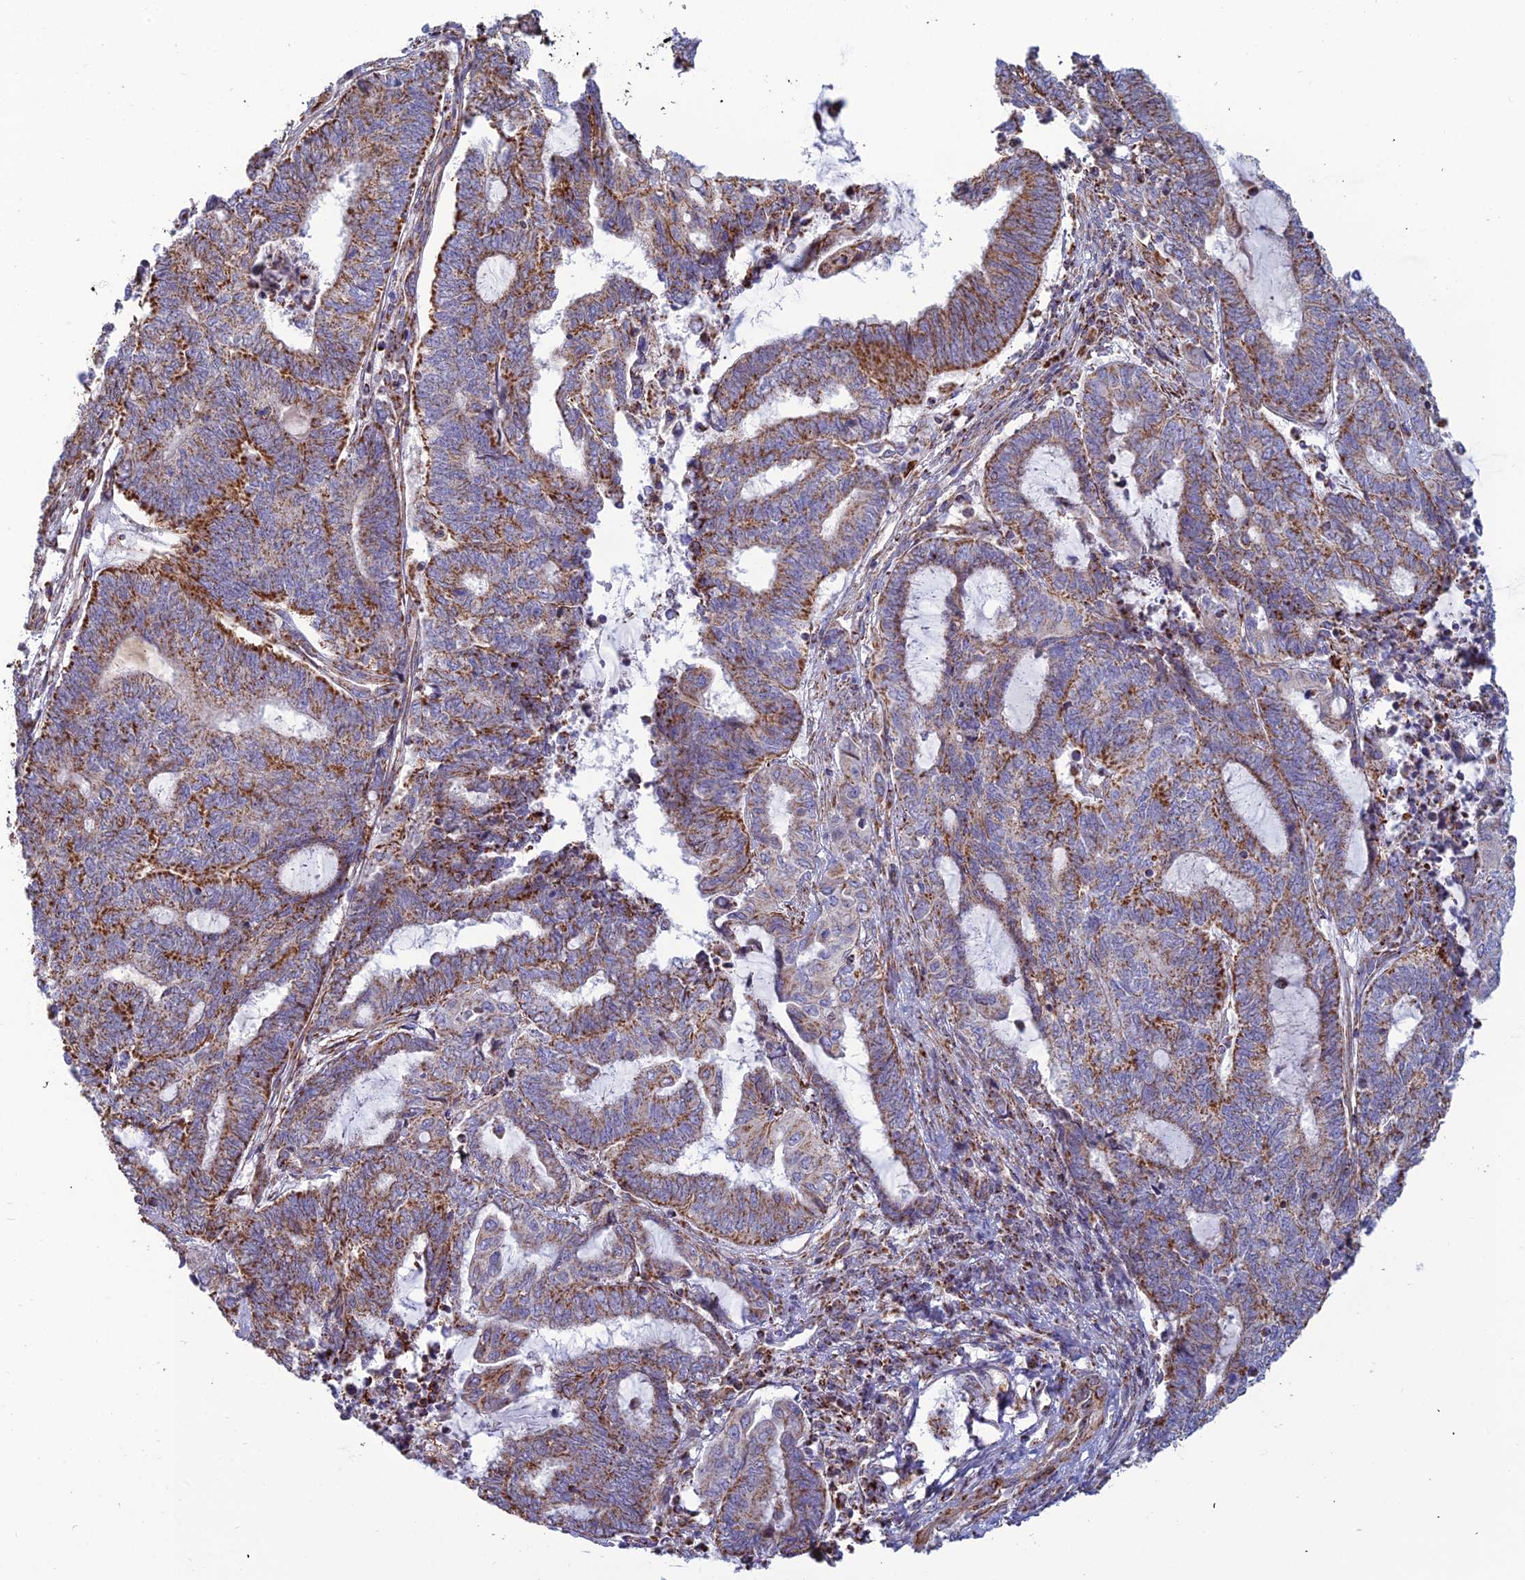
{"staining": {"intensity": "strong", "quantity": ">75%", "location": "cytoplasmic/membranous"}, "tissue": "endometrial cancer", "cell_type": "Tumor cells", "image_type": "cancer", "snomed": [{"axis": "morphology", "description": "Adenocarcinoma, NOS"}, {"axis": "topography", "description": "Uterus"}, {"axis": "topography", "description": "Endometrium"}], "caption": "Endometrial cancer (adenocarcinoma) was stained to show a protein in brown. There is high levels of strong cytoplasmic/membranous positivity in approximately >75% of tumor cells. Immunohistochemistry stains the protein of interest in brown and the nuclei are stained blue.", "gene": "SLC35F4", "patient": {"sex": "female", "age": 70}}